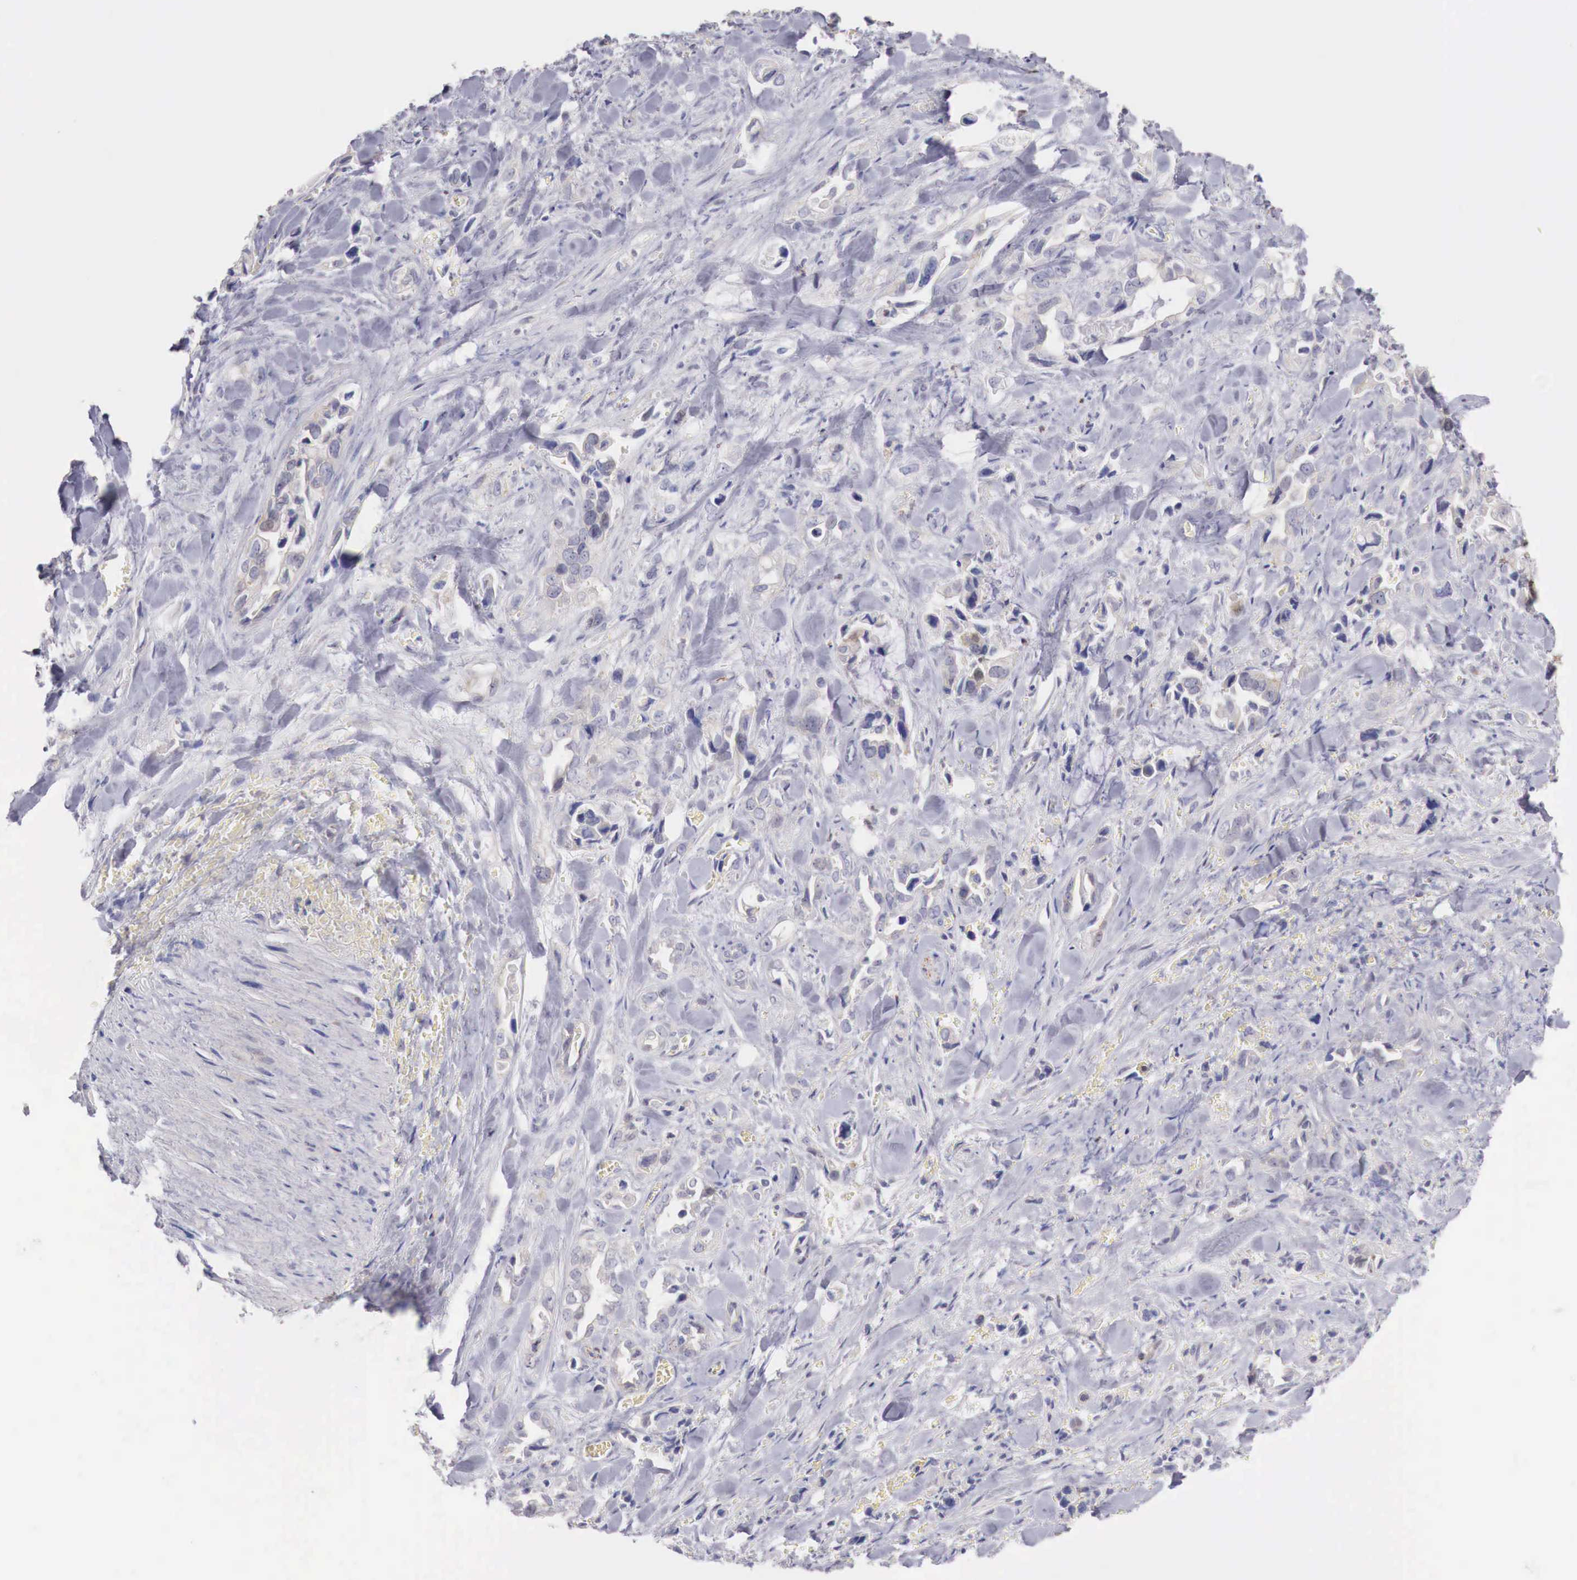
{"staining": {"intensity": "negative", "quantity": "none", "location": "none"}, "tissue": "pancreatic cancer", "cell_type": "Tumor cells", "image_type": "cancer", "snomed": [{"axis": "morphology", "description": "Adenocarcinoma, NOS"}, {"axis": "topography", "description": "Pancreas"}], "caption": "Tumor cells are negative for protein expression in human pancreatic cancer (adenocarcinoma).", "gene": "TRIM13", "patient": {"sex": "male", "age": 69}}